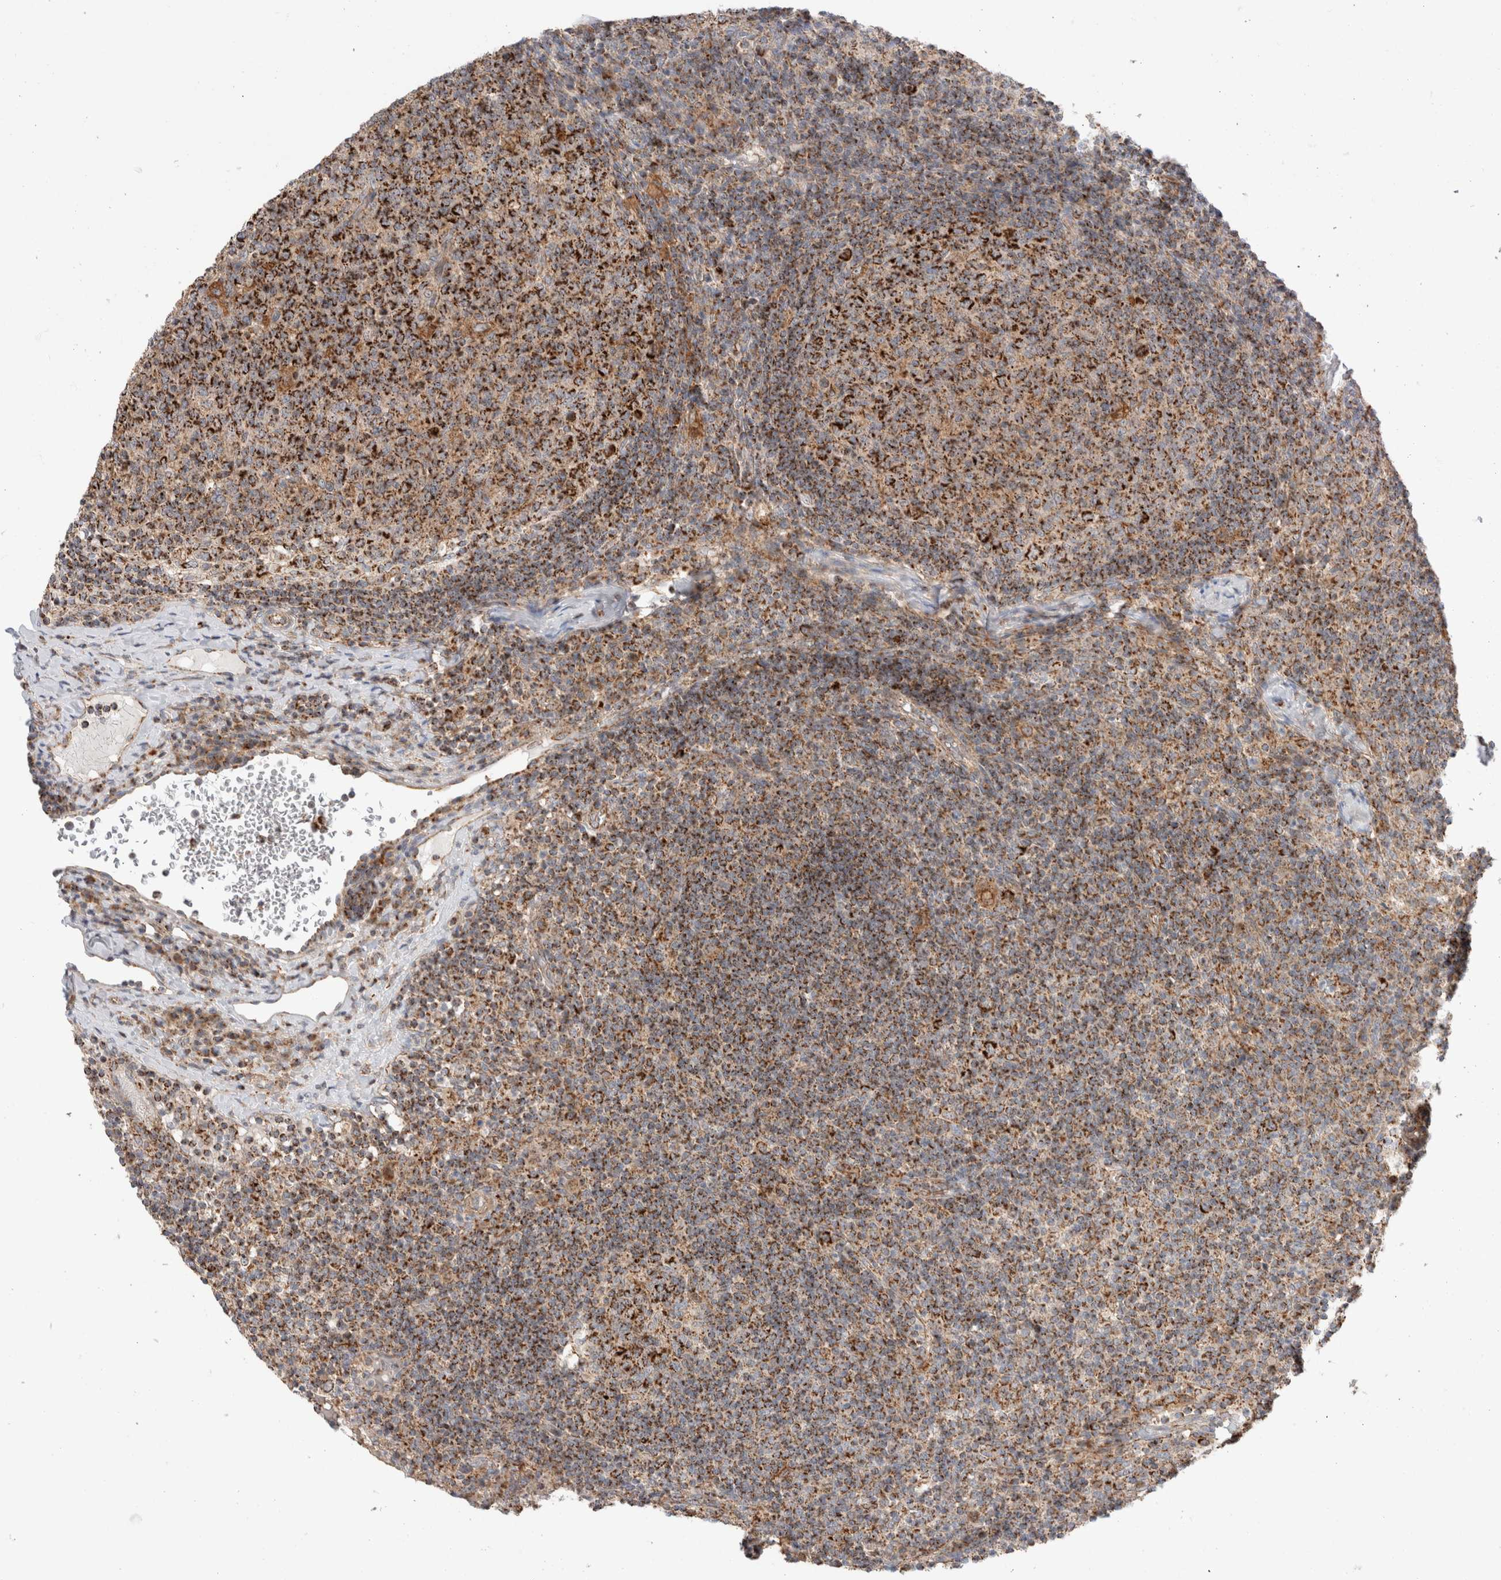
{"staining": {"intensity": "strong", "quantity": ">75%", "location": "cytoplasmic/membranous"}, "tissue": "lymph node", "cell_type": "Germinal center cells", "image_type": "normal", "snomed": [{"axis": "morphology", "description": "Normal tissue, NOS"}, {"axis": "morphology", "description": "Inflammation, NOS"}, {"axis": "topography", "description": "Lymph node"}], "caption": "This is an image of immunohistochemistry (IHC) staining of normal lymph node, which shows strong positivity in the cytoplasmic/membranous of germinal center cells.", "gene": "MRM3", "patient": {"sex": "male", "age": 55}}